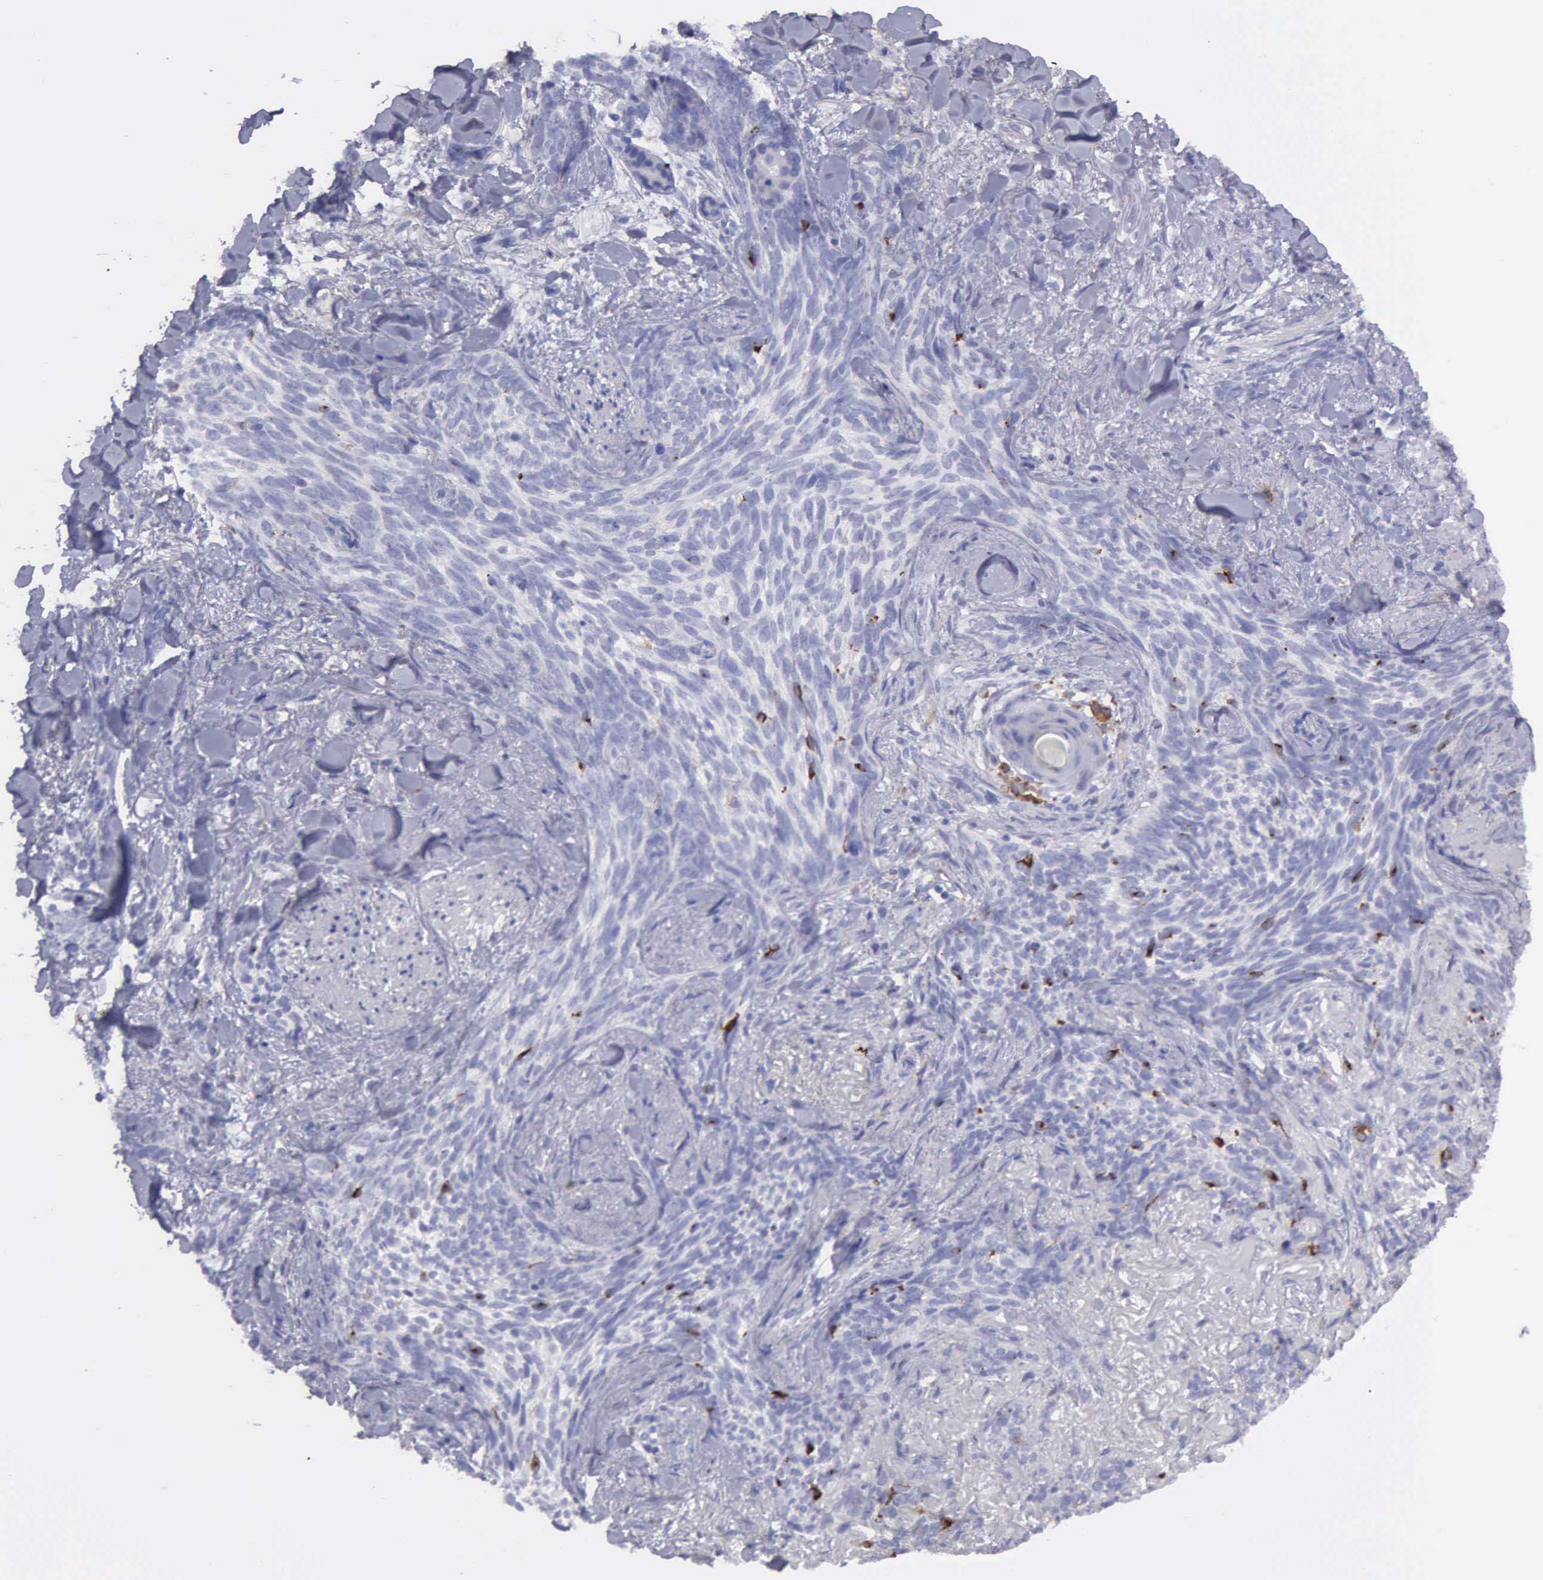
{"staining": {"intensity": "negative", "quantity": "none", "location": "none"}, "tissue": "skin cancer", "cell_type": "Tumor cells", "image_type": "cancer", "snomed": [{"axis": "morphology", "description": "Basal cell carcinoma"}, {"axis": "topography", "description": "Skin"}], "caption": "The immunohistochemistry (IHC) image has no significant staining in tumor cells of skin cancer tissue.", "gene": "TYRP1", "patient": {"sex": "female", "age": 81}}